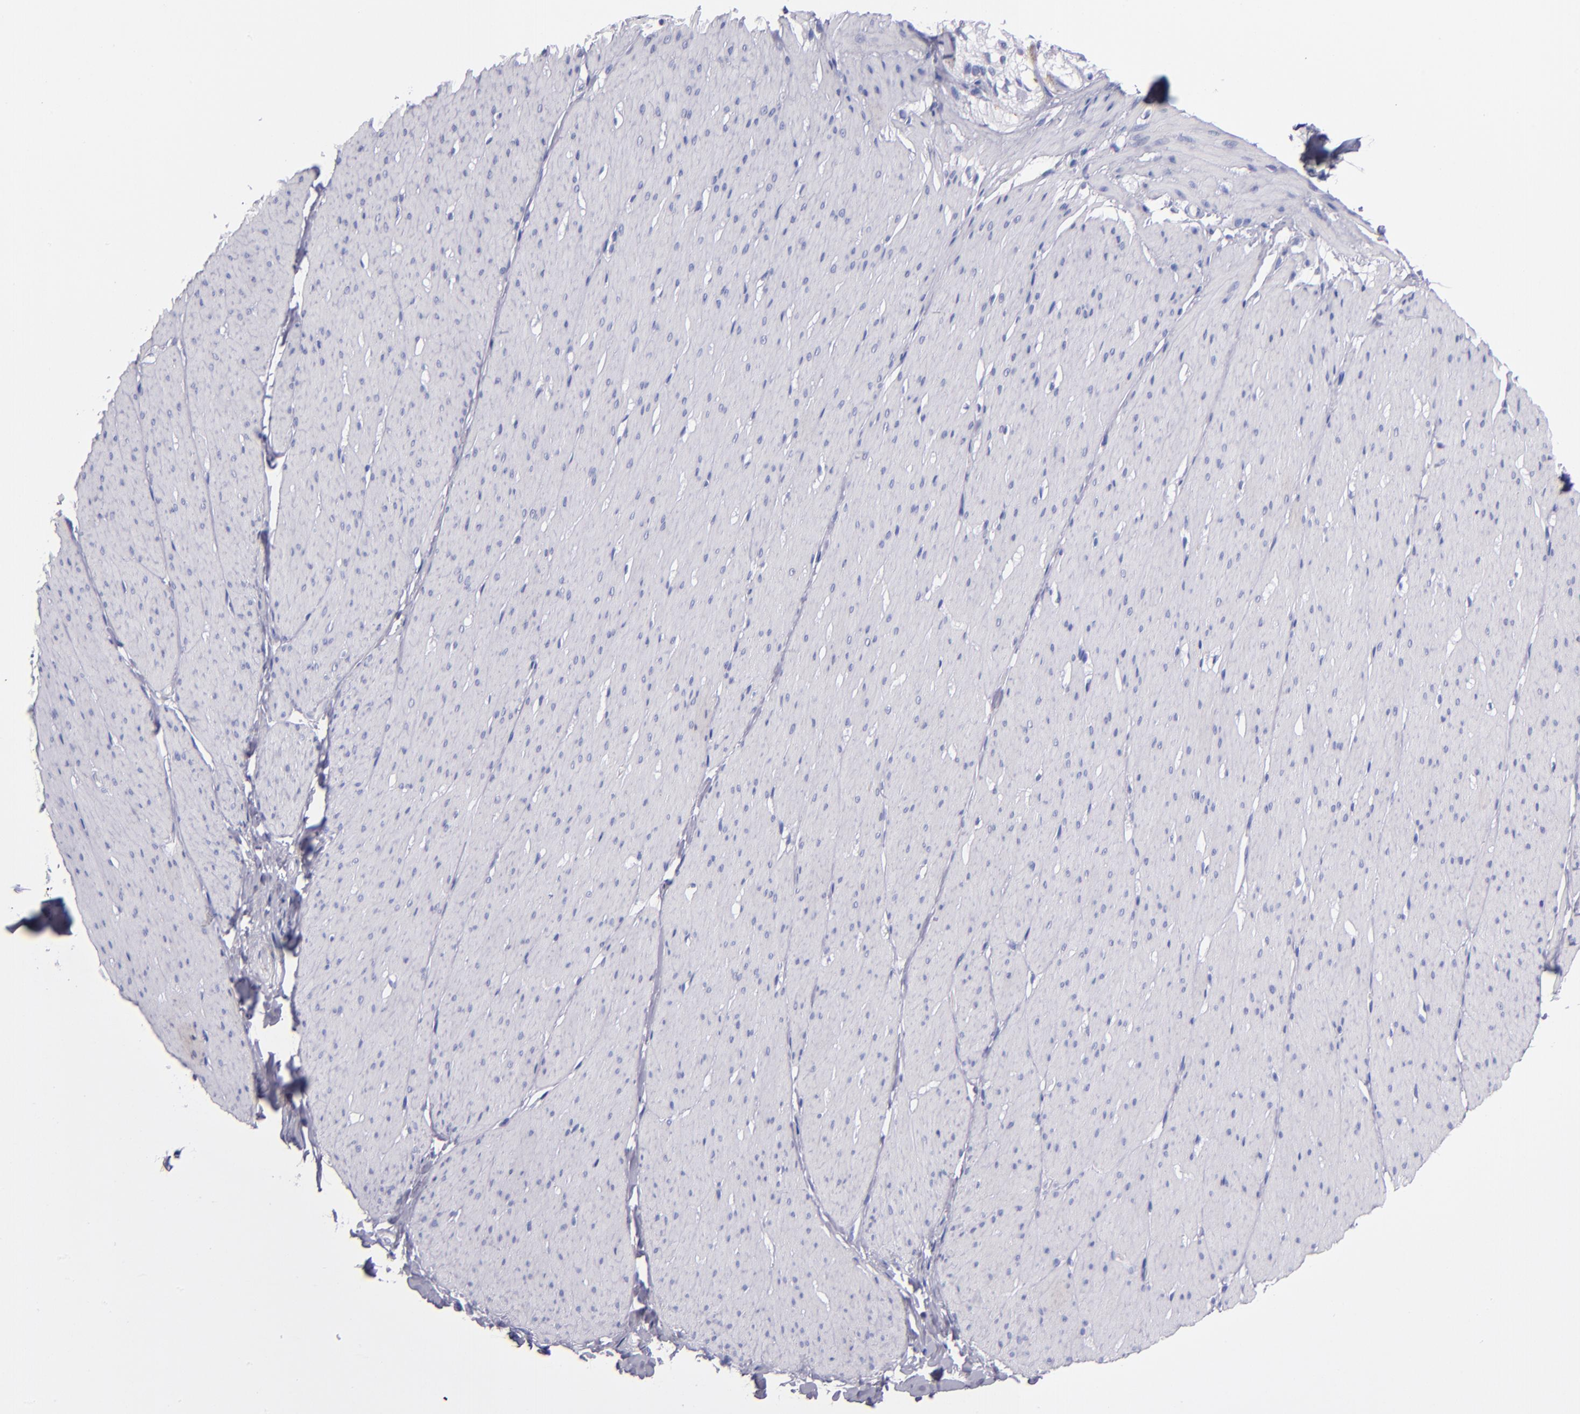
{"staining": {"intensity": "negative", "quantity": "none", "location": "none"}, "tissue": "smooth muscle", "cell_type": "Smooth muscle cells", "image_type": "normal", "snomed": [{"axis": "morphology", "description": "Normal tissue, NOS"}, {"axis": "topography", "description": "Smooth muscle"}, {"axis": "topography", "description": "Colon"}], "caption": "High power microscopy photomicrograph of an immunohistochemistry photomicrograph of benign smooth muscle, revealing no significant positivity in smooth muscle cells. Nuclei are stained in blue.", "gene": "HNF1B", "patient": {"sex": "male", "age": 67}}